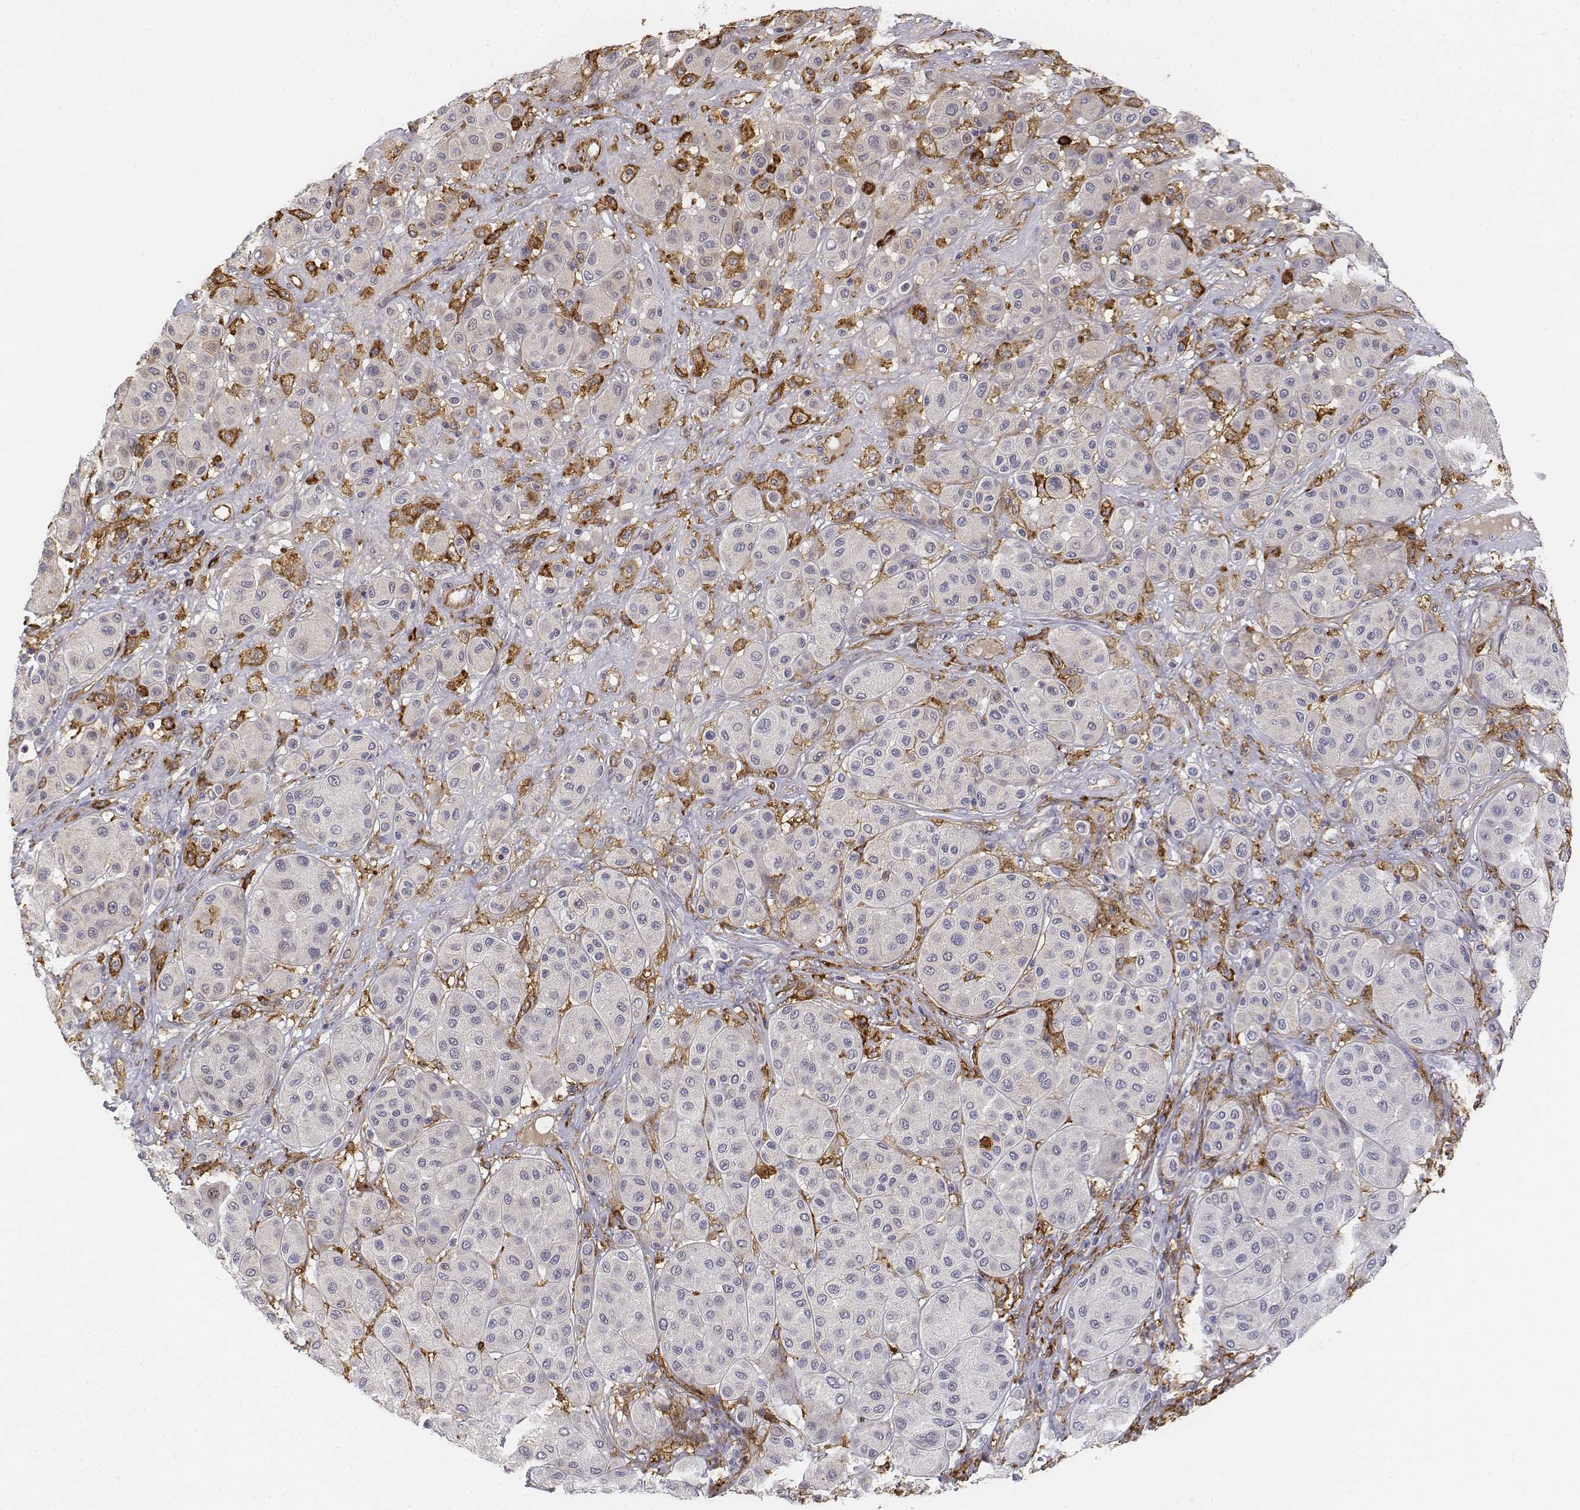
{"staining": {"intensity": "negative", "quantity": "none", "location": "none"}, "tissue": "melanoma", "cell_type": "Tumor cells", "image_type": "cancer", "snomed": [{"axis": "morphology", "description": "Malignant melanoma, Metastatic site"}, {"axis": "topography", "description": "Smooth muscle"}], "caption": "This photomicrograph is of melanoma stained with immunohistochemistry to label a protein in brown with the nuclei are counter-stained blue. There is no staining in tumor cells.", "gene": "CD14", "patient": {"sex": "male", "age": 41}}